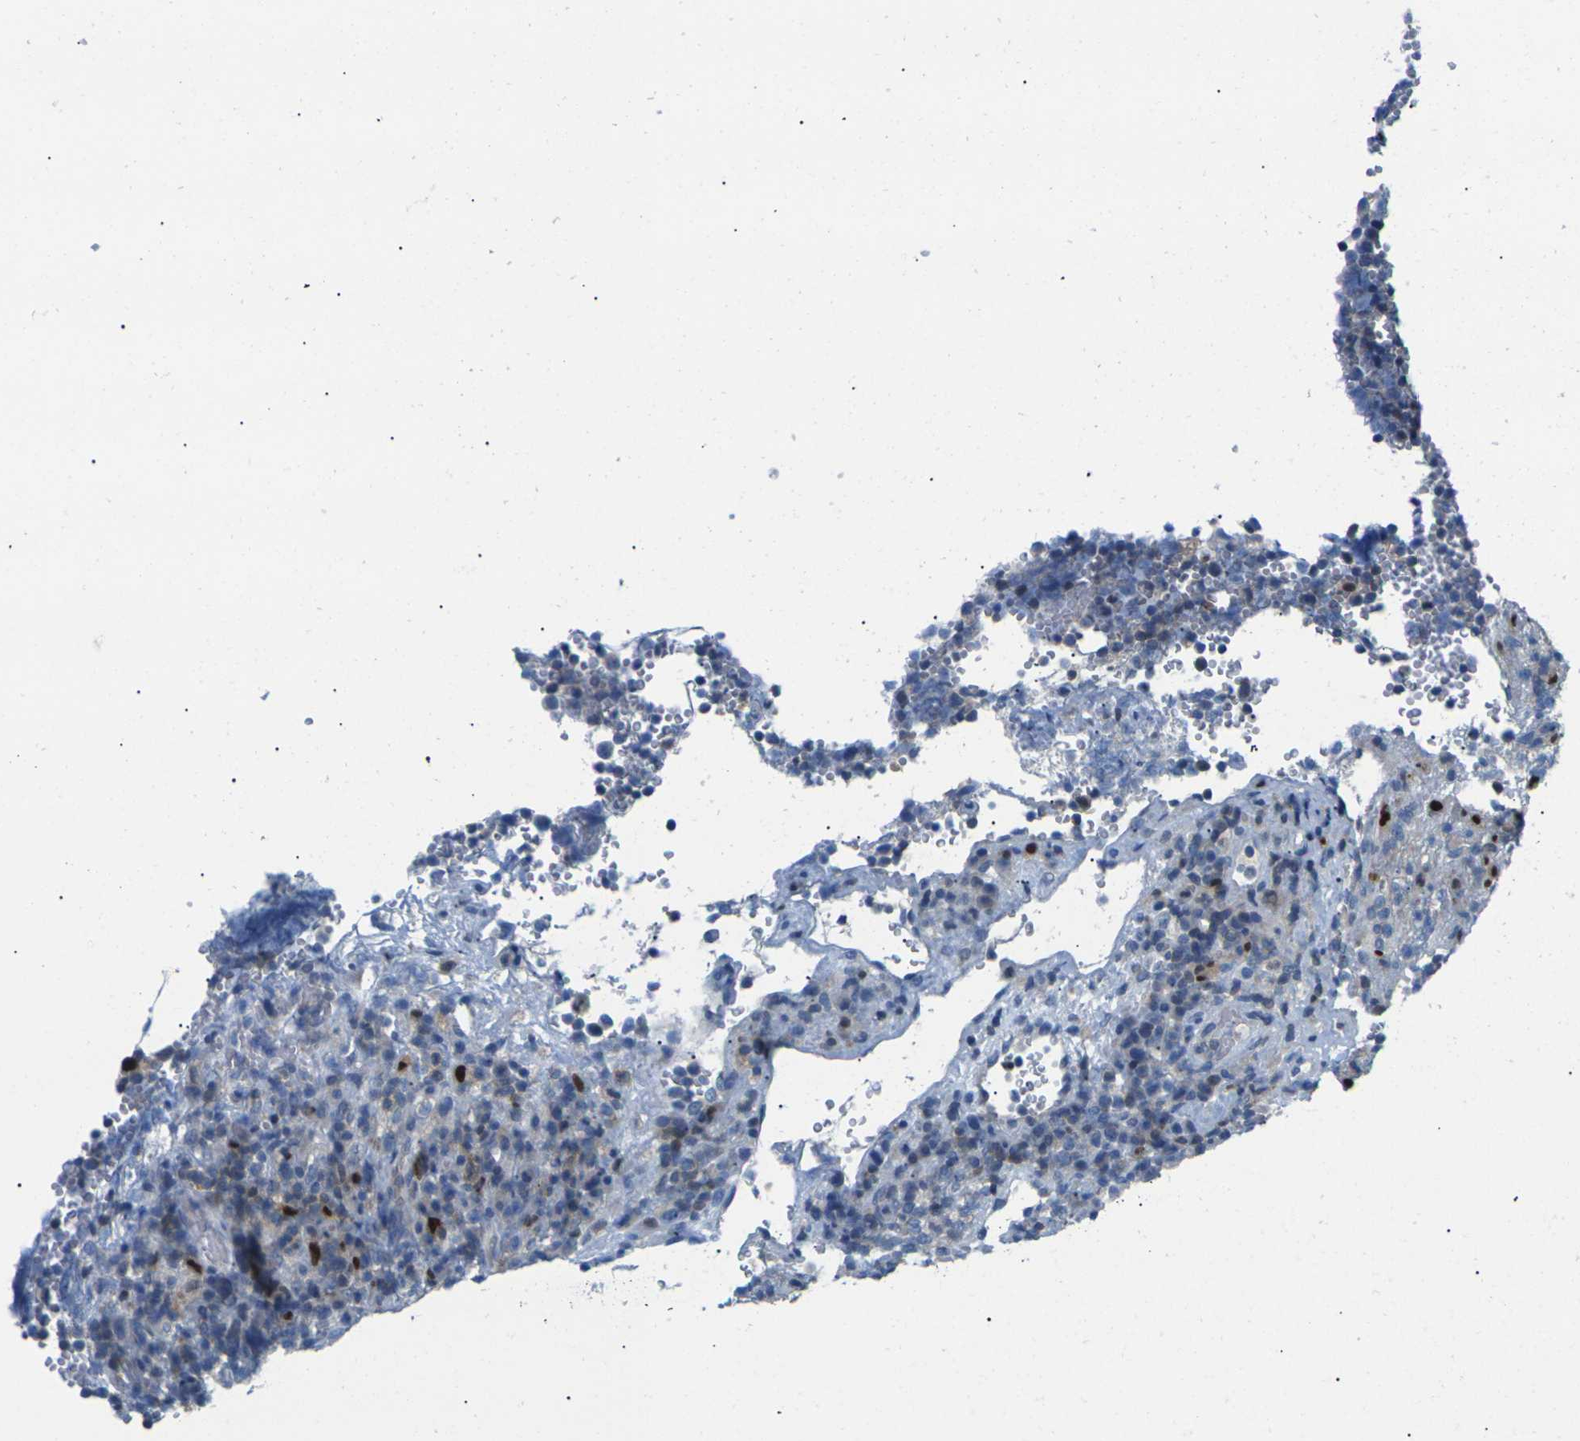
{"staining": {"intensity": "moderate", "quantity": "<25%", "location": "nuclear"}, "tissue": "lymphoma", "cell_type": "Tumor cells", "image_type": "cancer", "snomed": [{"axis": "morphology", "description": "Malignant lymphoma, non-Hodgkin's type, High grade"}, {"axis": "topography", "description": "Lymph node"}], "caption": "IHC micrograph of lymphoma stained for a protein (brown), which demonstrates low levels of moderate nuclear positivity in approximately <25% of tumor cells.", "gene": "RPS6KA3", "patient": {"sex": "female", "age": 76}}